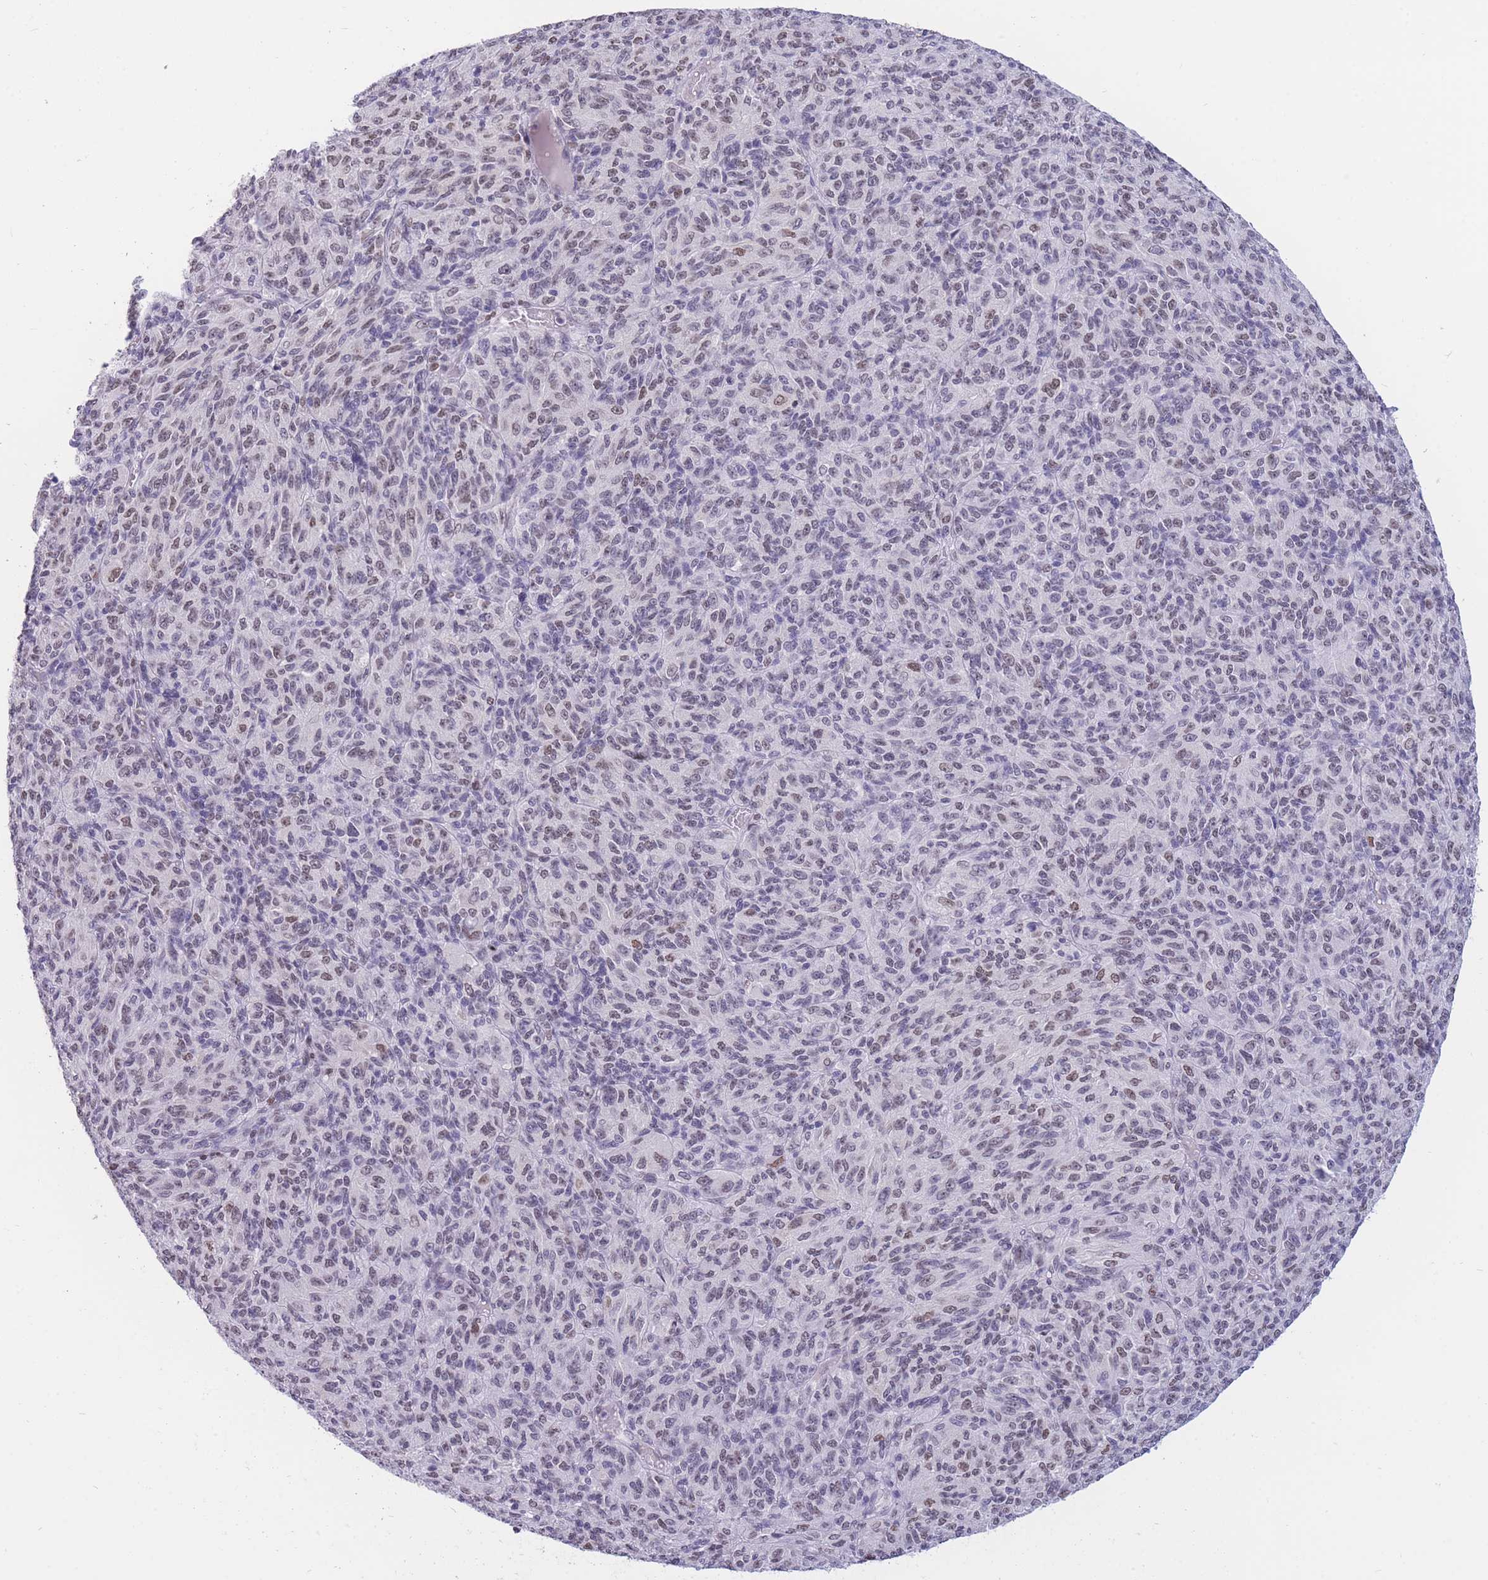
{"staining": {"intensity": "weak", "quantity": "<25%", "location": "nuclear"}, "tissue": "melanoma", "cell_type": "Tumor cells", "image_type": "cancer", "snomed": [{"axis": "morphology", "description": "Malignant melanoma, Metastatic site"}, {"axis": "topography", "description": "Brain"}], "caption": "There is no significant positivity in tumor cells of melanoma.", "gene": "HMGN1", "patient": {"sex": "female", "age": 56}}